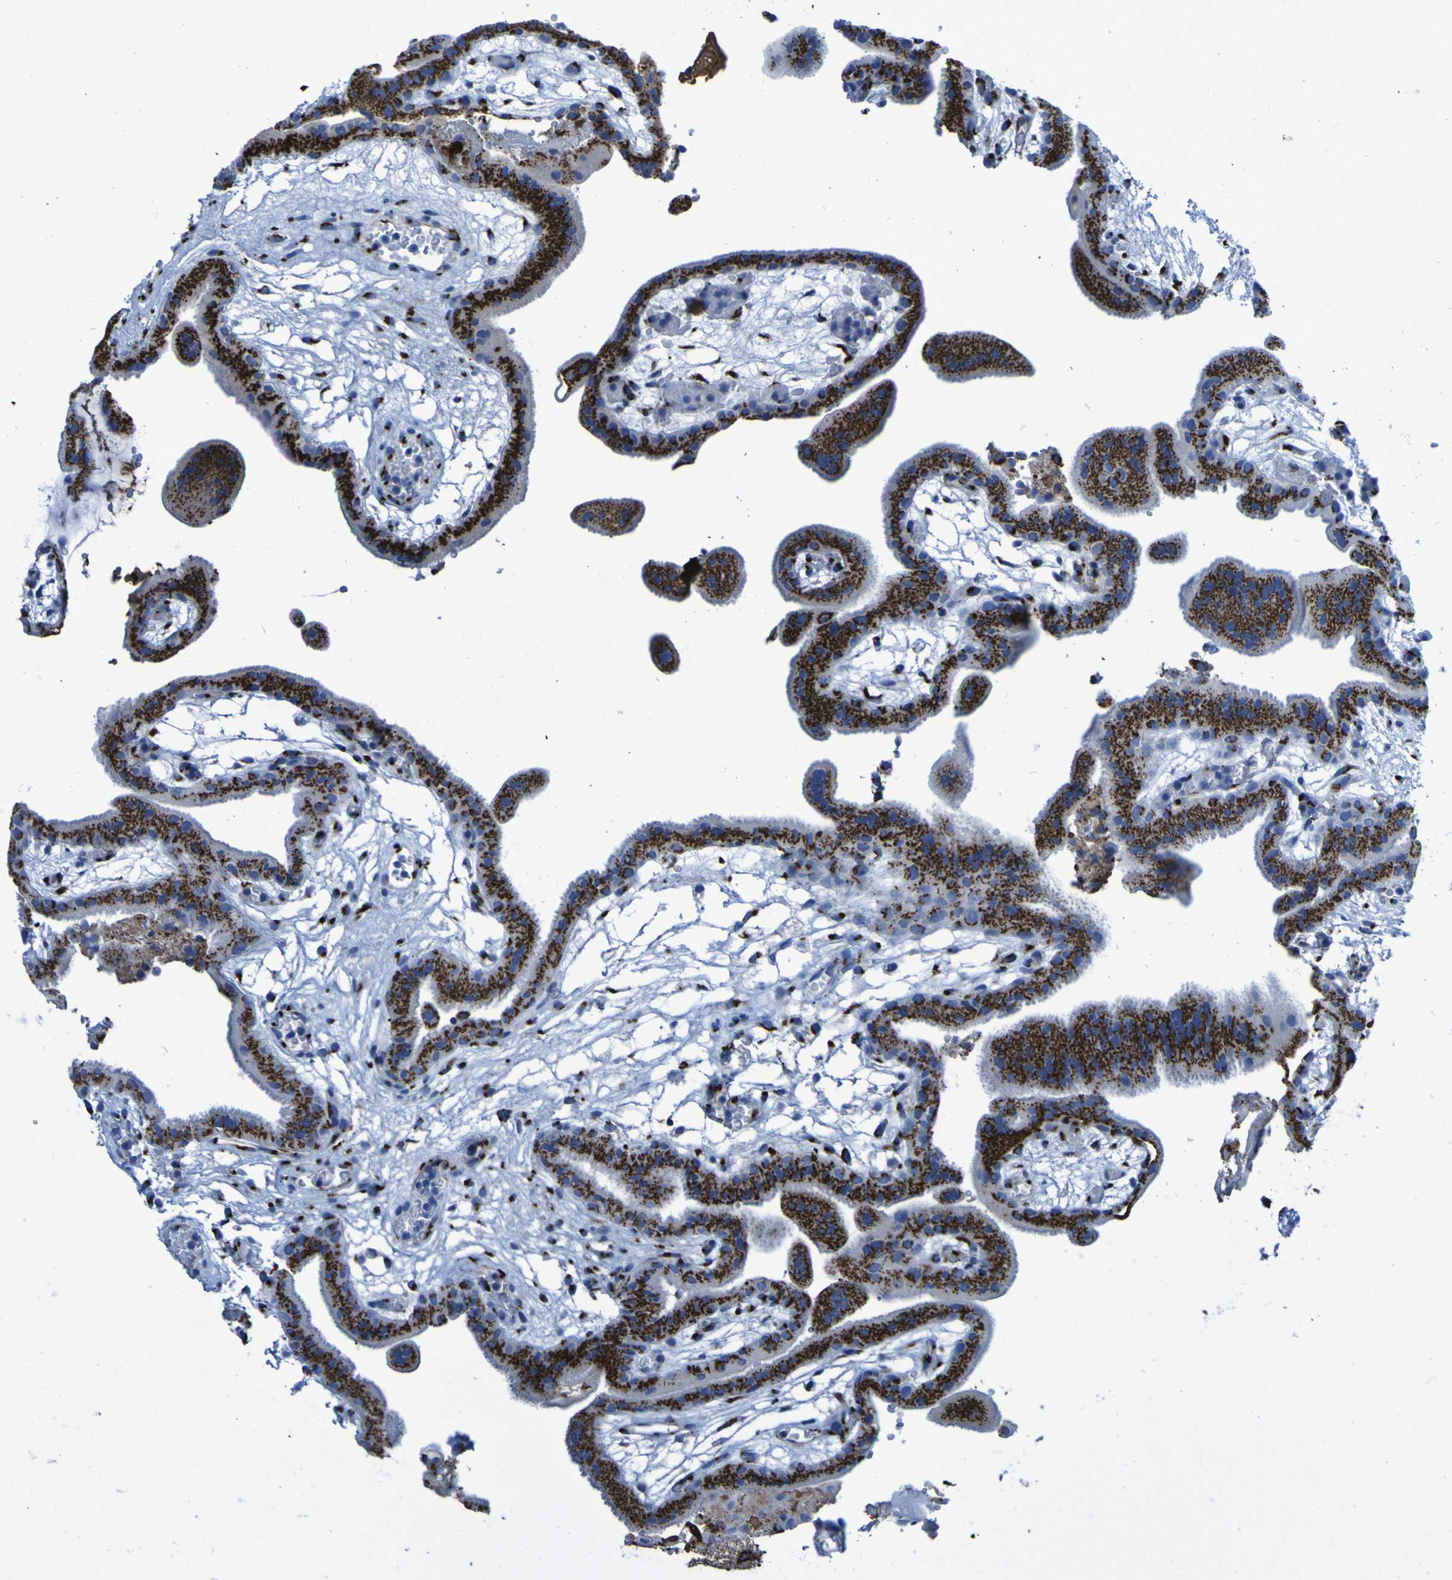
{"staining": {"intensity": "strong", "quantity": ">75%", "location": "cytoplasmic/membranous"}, "tissue": "placenta", "cell_type": "Trophoblastic cells", "image_type": "normal", "snomed": [{"axis": "morphology", "description": "Normal tissue, NOS"}, {"axis": "topography", "description": "Placenta"}], "caption": "Placenta stained with immunohistochemistry (IHC) demonstrates strong cytoplasmic/membranous positivity in approximately >75% of trophoblastic cells. Using DAB (3,3'-diaminobenzidine) (brown) and hematoxylin (blue) stains, captured at high magnification using brightfield microscopy.", "gene": "GOLM1", "patient": {"sex": "female", "age": 18}}